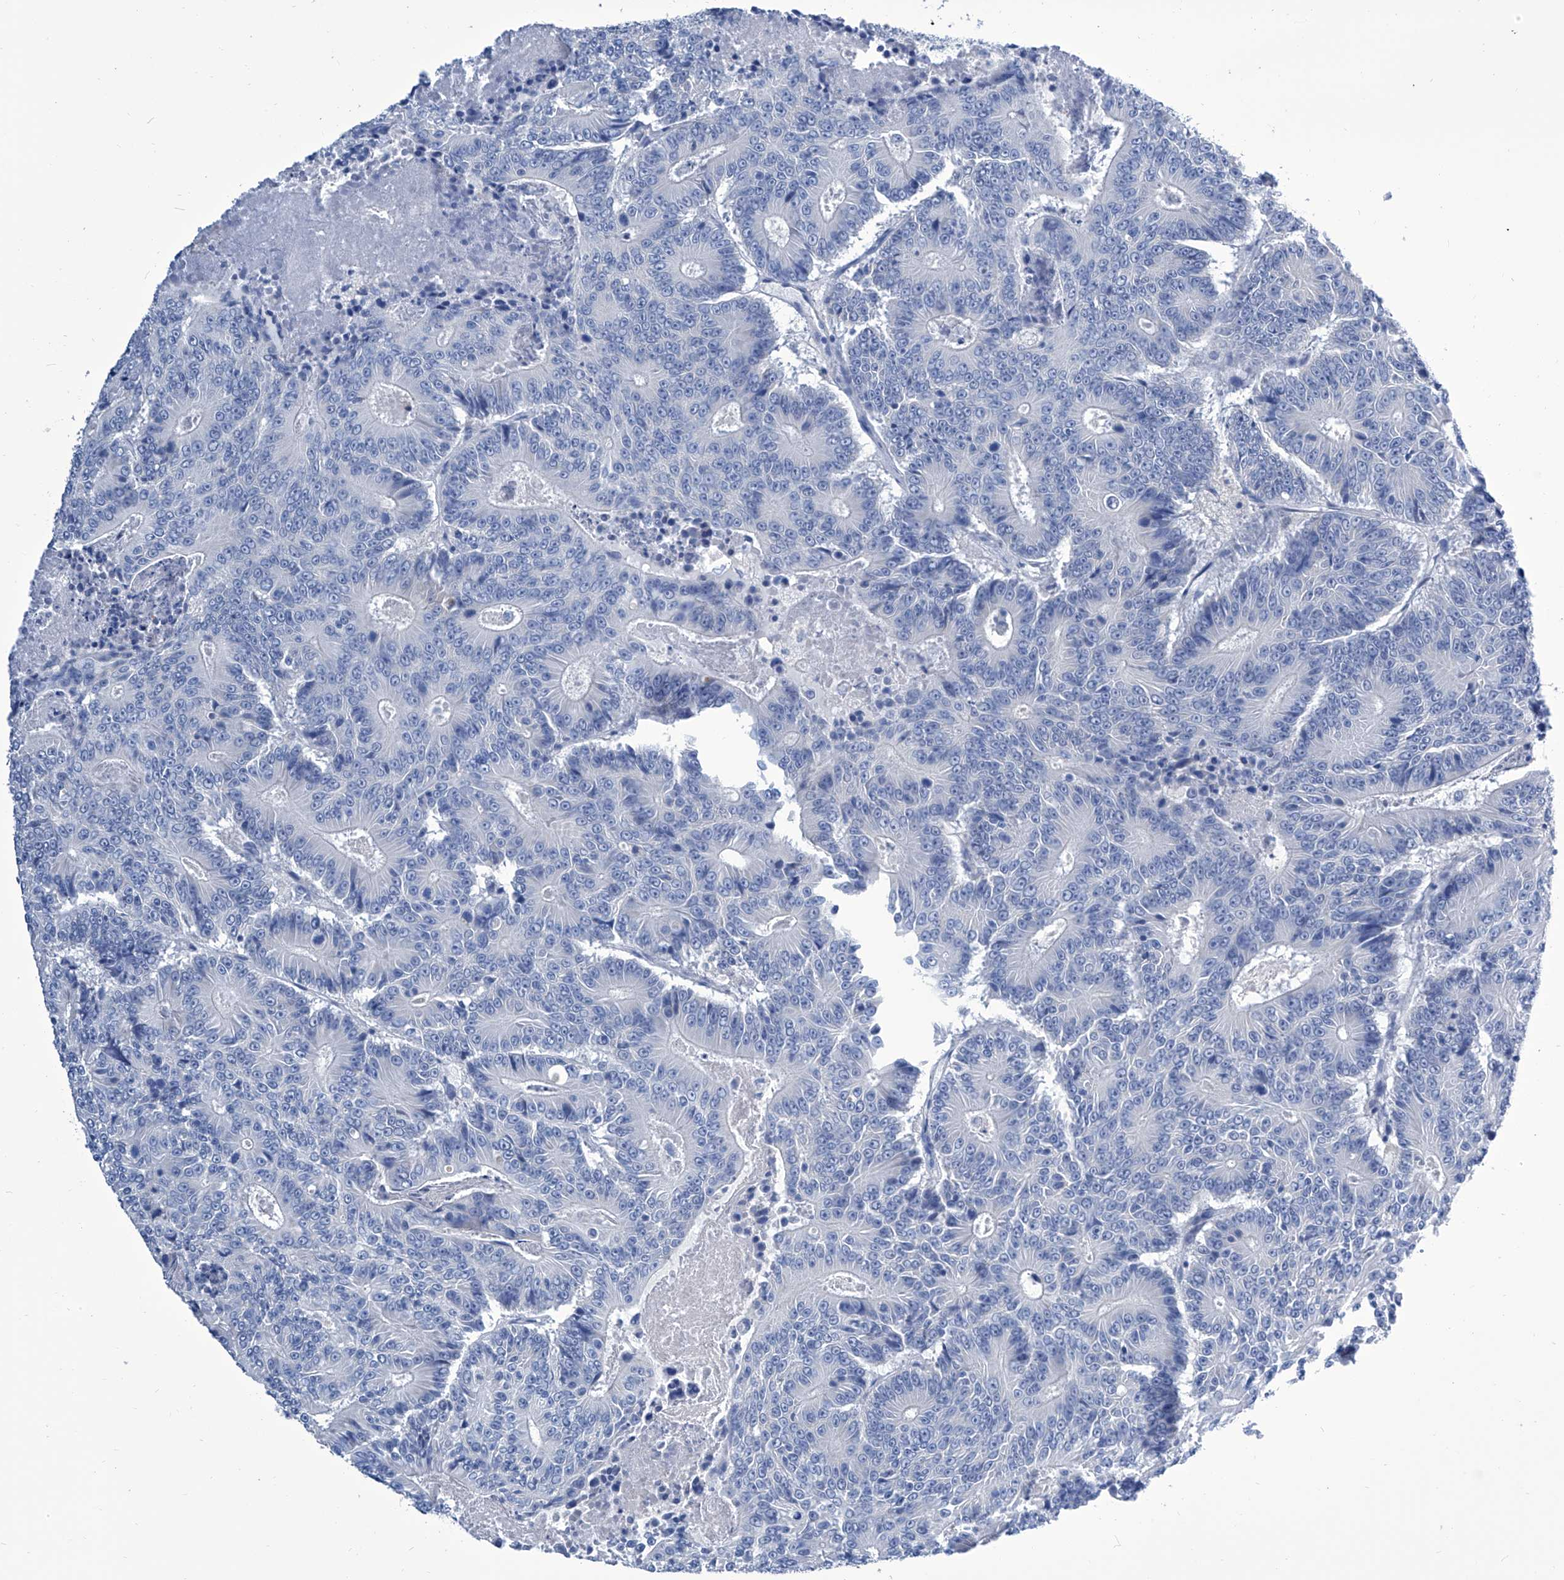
{"staining": {"intensity": "negative", "quantity": "none", "location": "none"}, "tissue": "colorectal cancer", "cell_type": "Tumor cells", "image_type": "cancer", "snomed": [{"axis": "morphology", "description": "Adenocarcinoma, NOS"}, {"axis": "topography", "description": "Colon"}], "caption": "This is an immunohistochemistry (IHC) photomicrograph of colorectal cancer. There is no staining in tumor cells.", "gene": "IMPA2", "patient": {"sex": "male", "age": 83}}